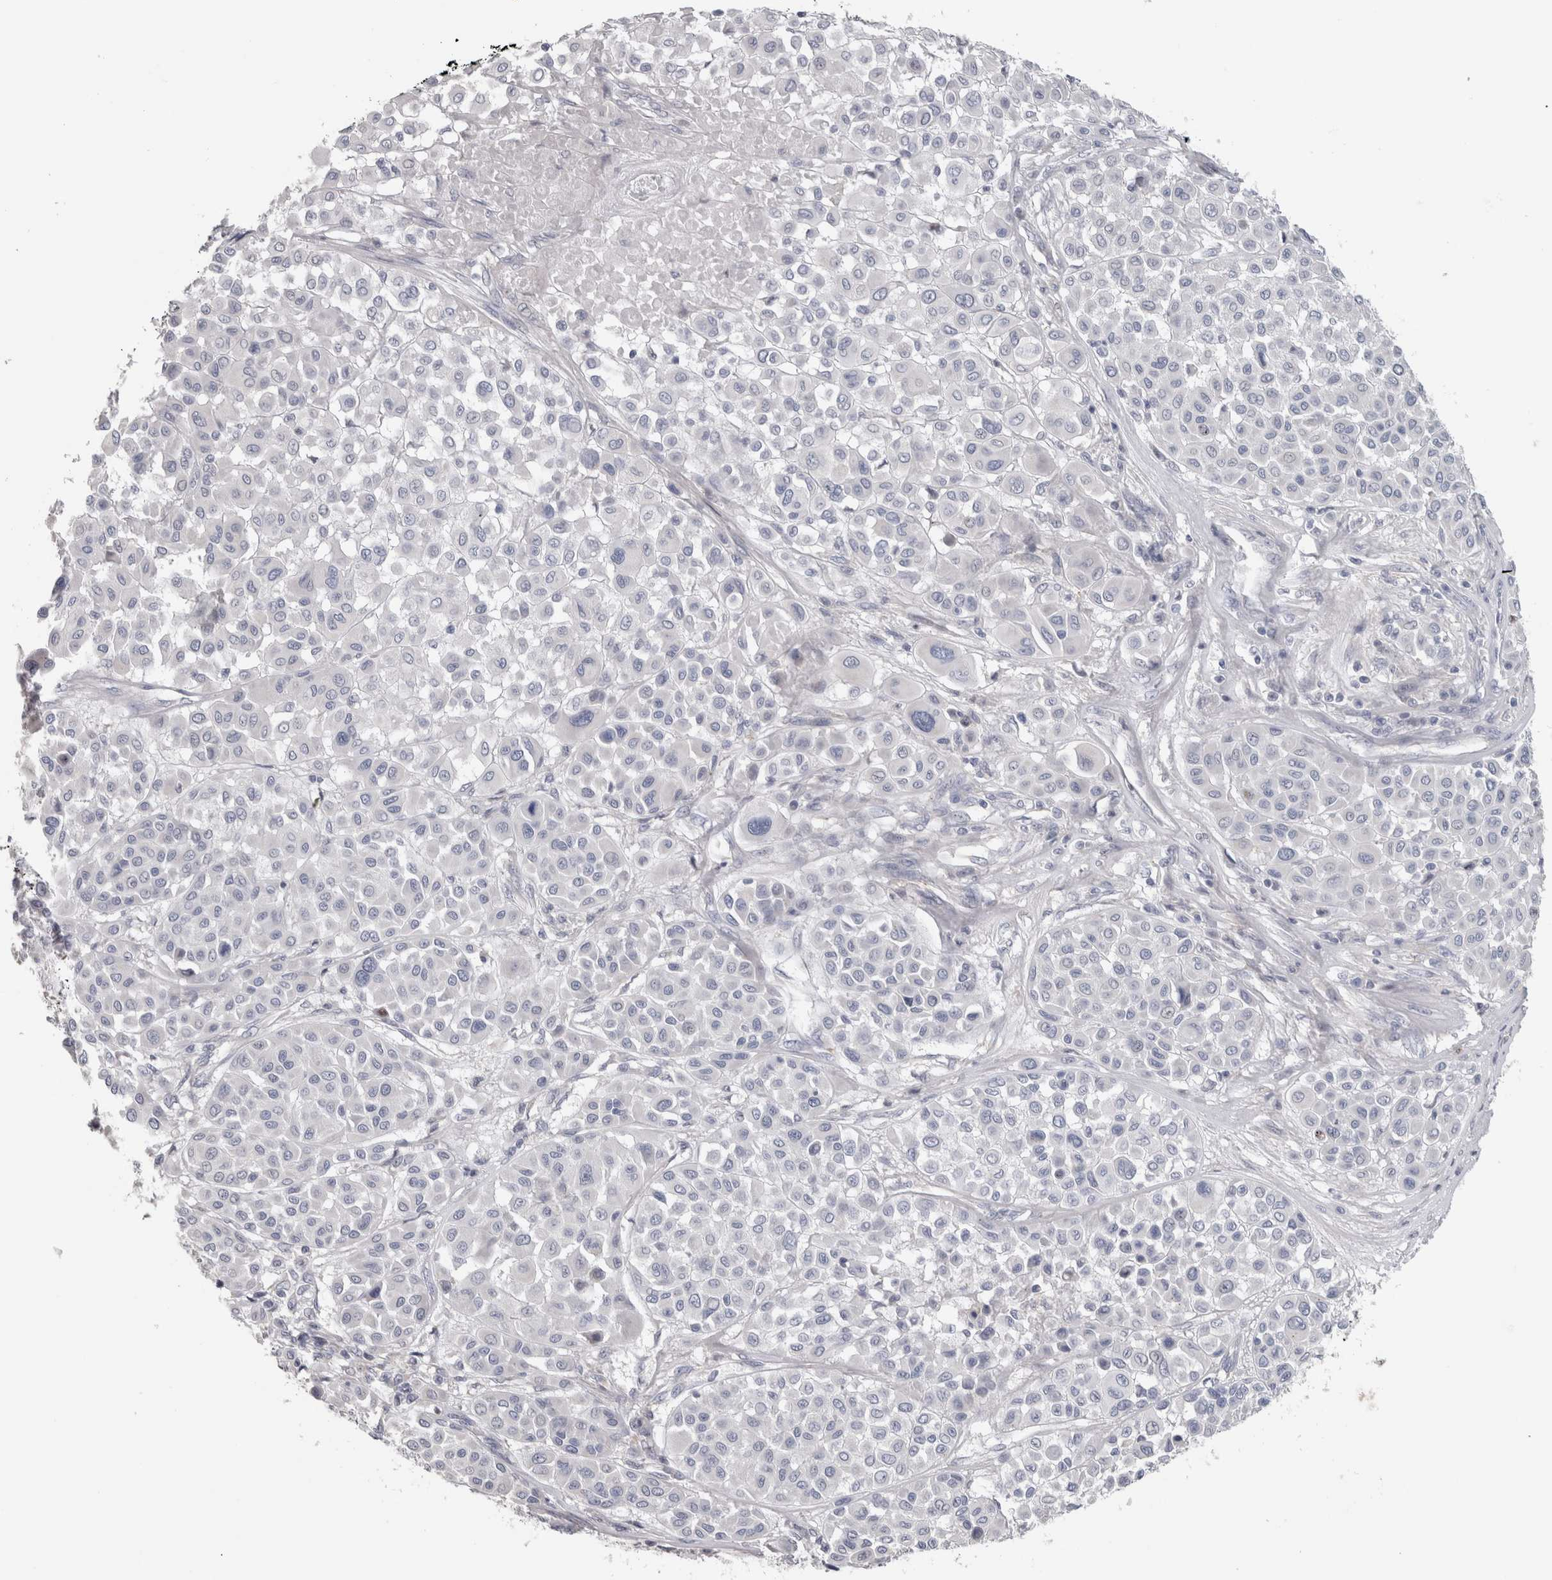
{"staining": {"intensity": "negative", "quantity": "none", "location": "none"}, "tissue": "melanoma", "cell_type": "Tumor cells", "image_type": "cancer", "snomed": [{"axis": "morphology", "description": "Malignant melanoma, Metastatic site"}, {"axis": "topography", "description": "Soft tissue"}], "caption": "This is an immunohistochemistry micrograph of melanoma. There is no positivity in tumor cells.", "gene": "IL33", "patient": {"sex": "male", "age": 41}}